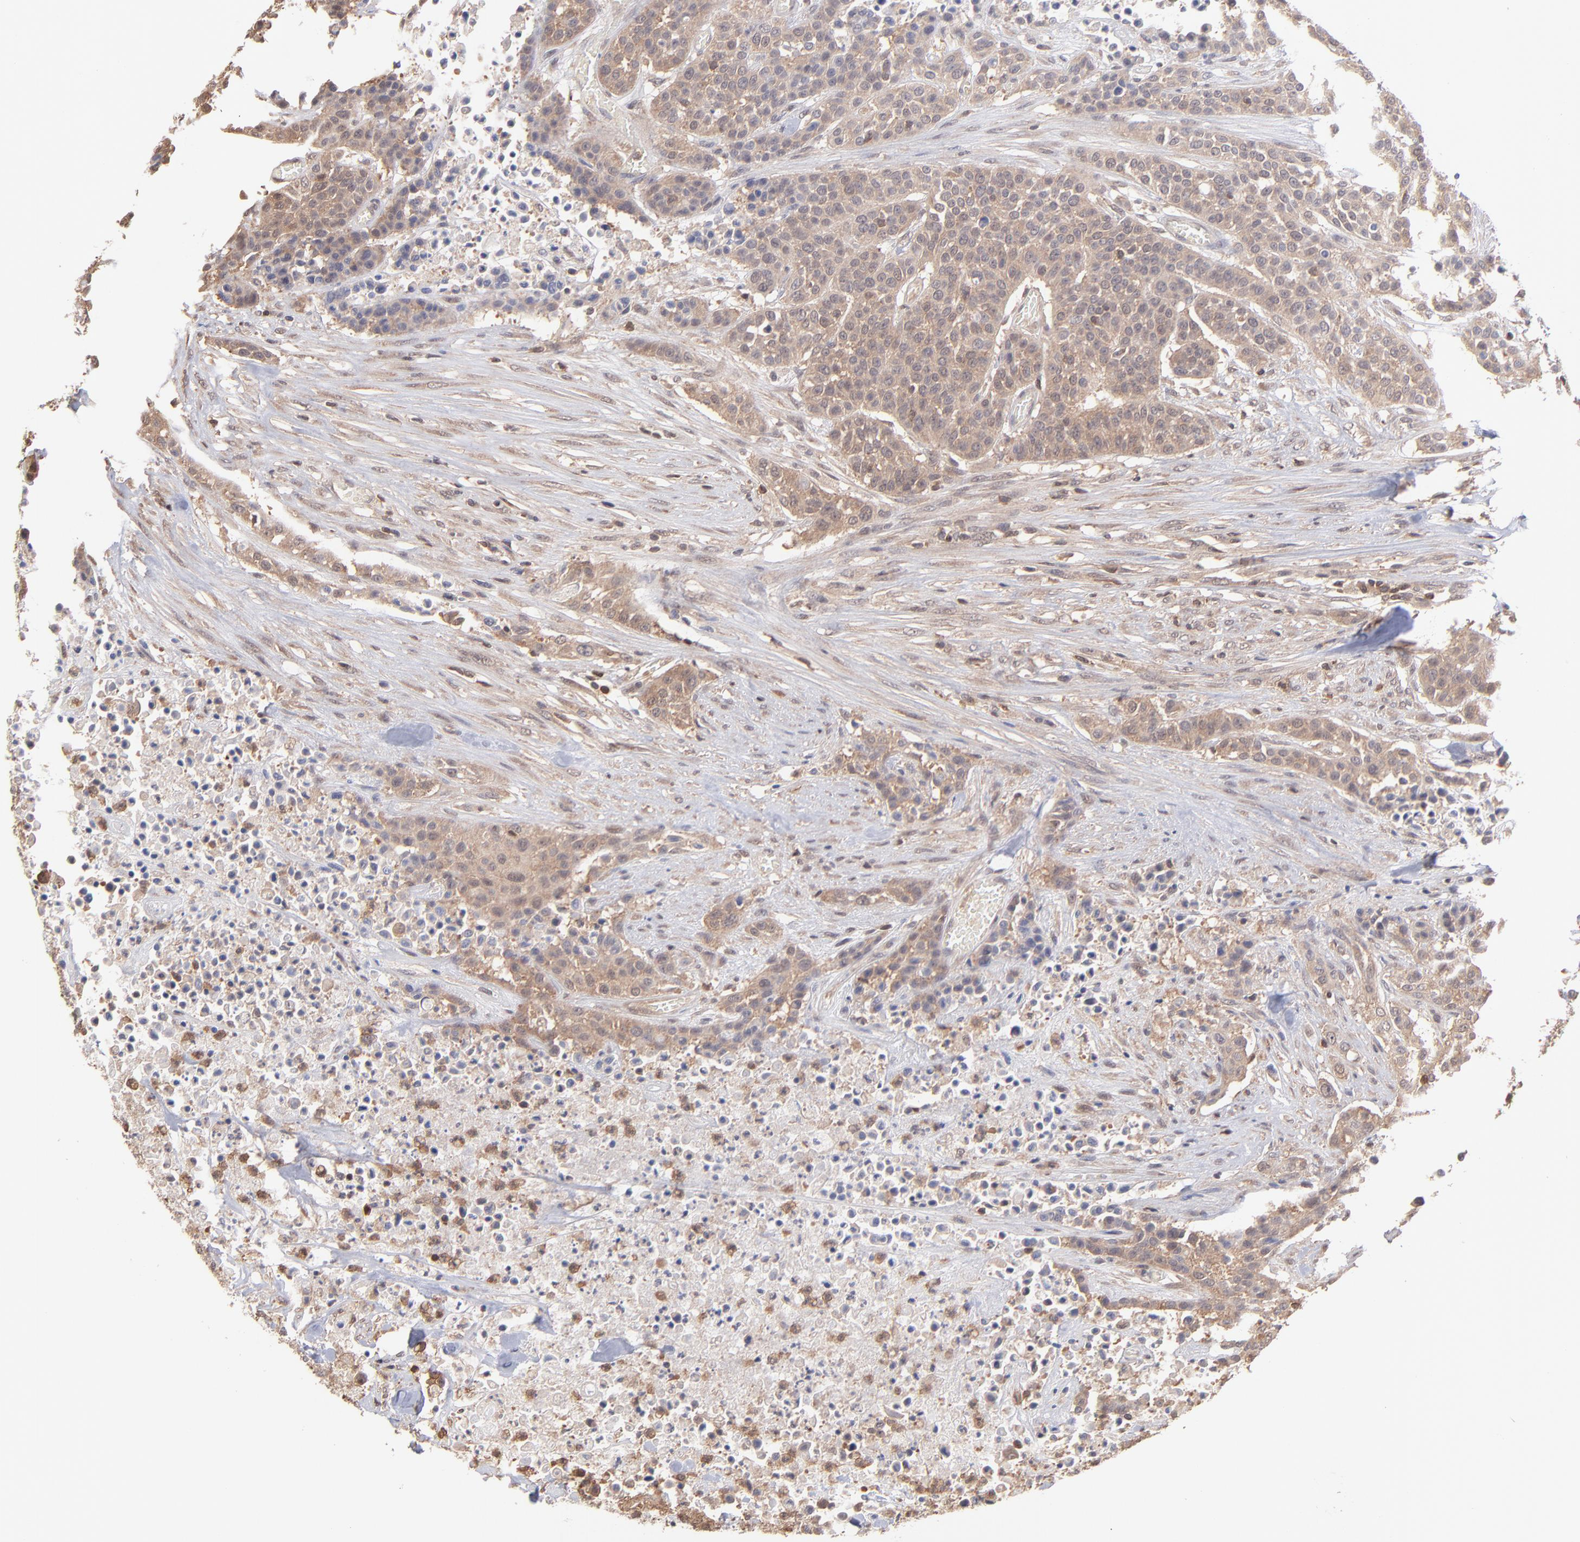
{"staining": {"intensity": "strong", "quantity": ">75%", "location": "cytoplasmic/membranous"}, "tissue": "urothelial cancer", "cell_type": "Tumor cells", "image_type": "cancer", "snomed": [{"axis": "morphology", "description": "Urothelial carcinoma, High grade"}, {"axis": "topography", "description": "Urinary bladder"}], "caption": "Urothelial cancer stained for a protein shows strong cytoplasmic/membranous positivity in tumor cells. (DAB = brown stain, brightfield microscopy at high magnification).", "gene": "MAP2K2", "patient": {"sex": "male", "age": 74}}